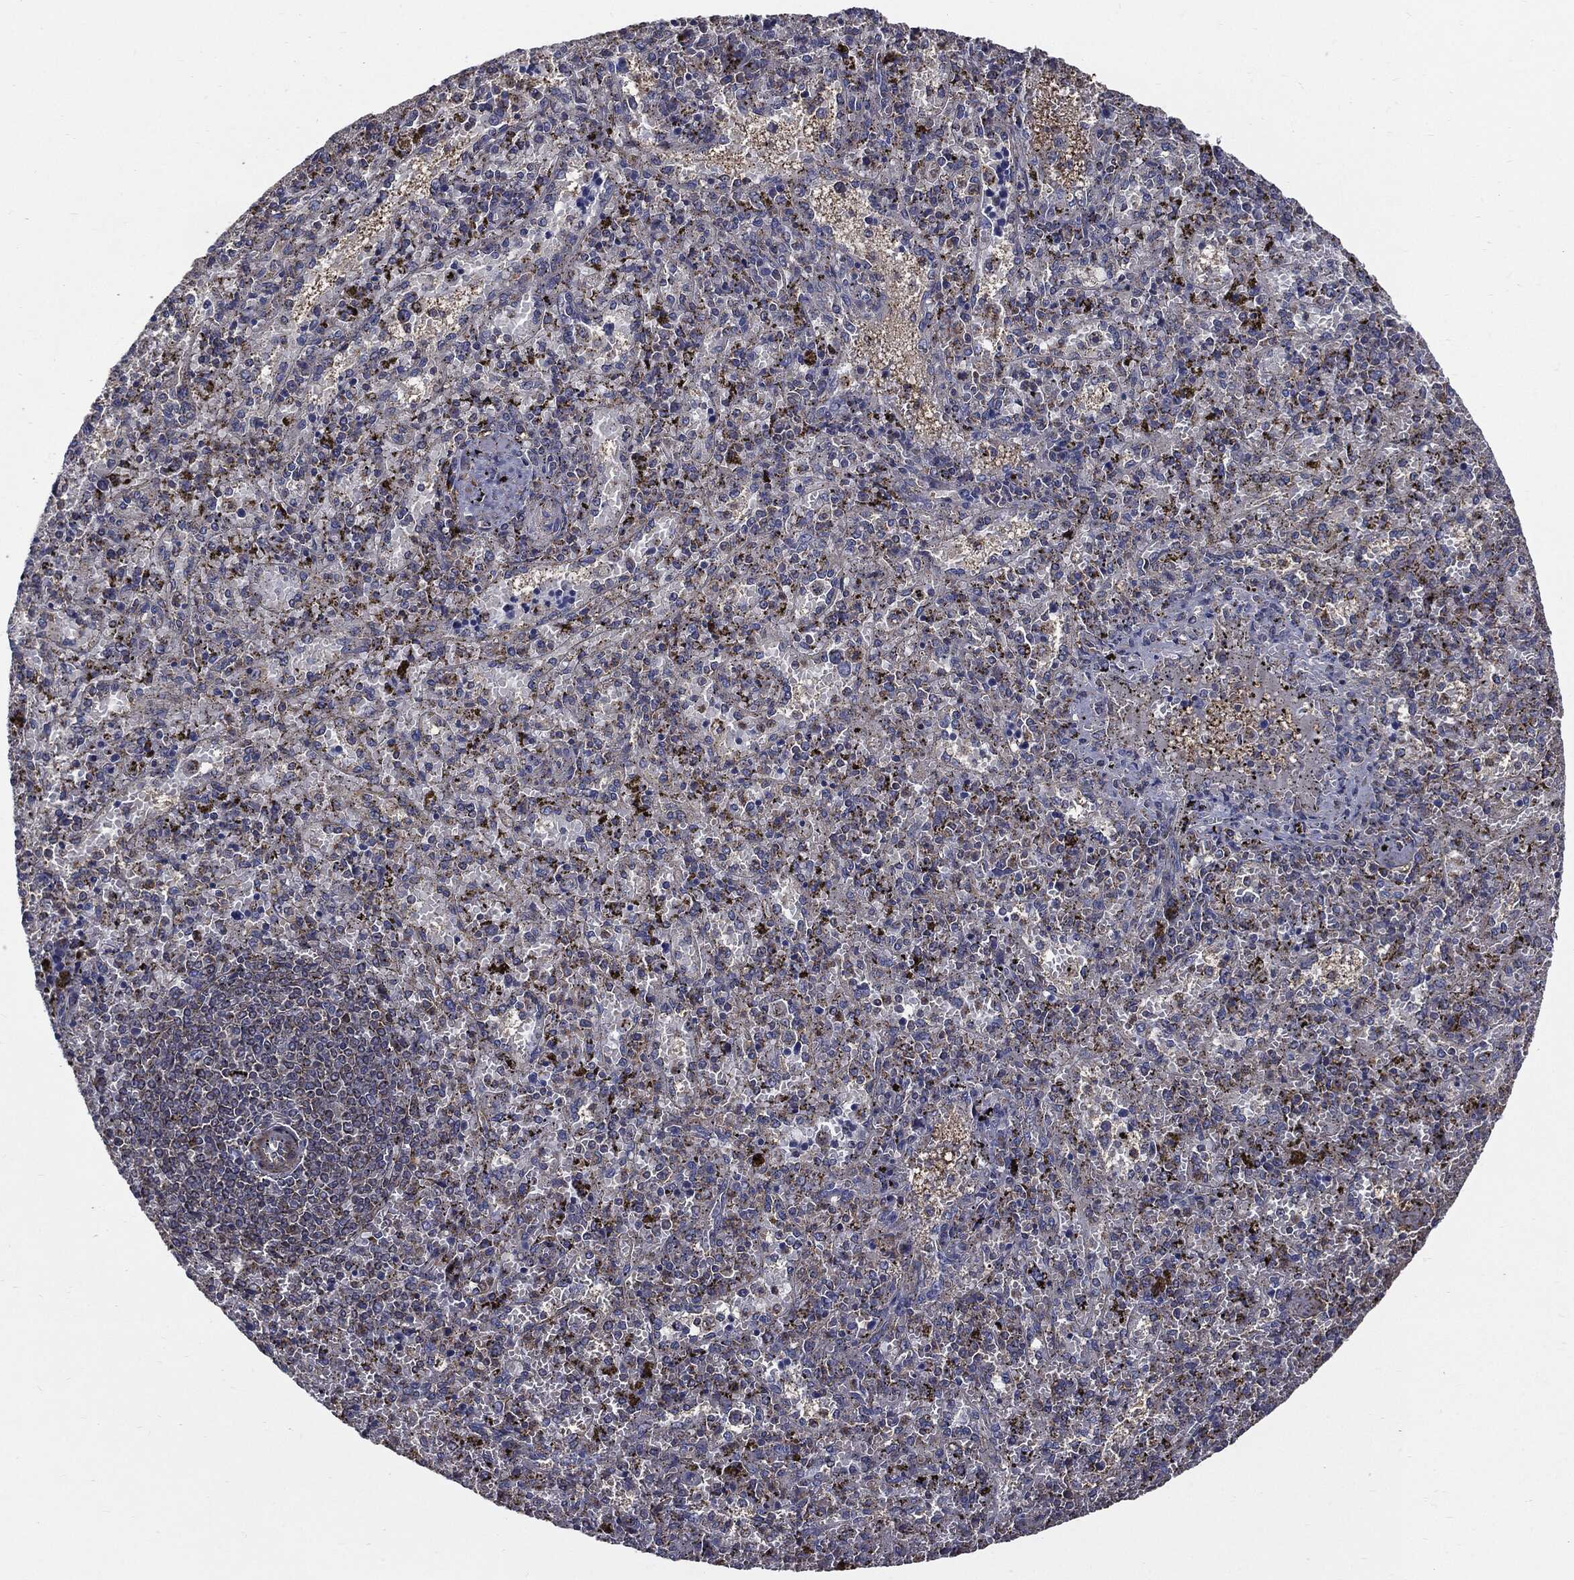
{"staining": {"intensity": "negative", "quantity": "none", "location": "none"}, "tissue": "spleen", "cell_type": "Cells in red pulp", "image_type": "normal", "snomed": [{"axis": "morphology", "description": "Normal tissue, NOS"}, {"axis": "topography", "description": "Spleen"}], "caption": "Immunohistochemical staining of normal human spleen shows no significant positivity in cells in red pulp. The staining was performed using DAB to visualize the protein expression in brown, while the nuclei were stained in blue with hematoxylin (Magnification: 20x).", "gene": "PDCD6IP", "patient": {"sex": "female", "age": 50}}